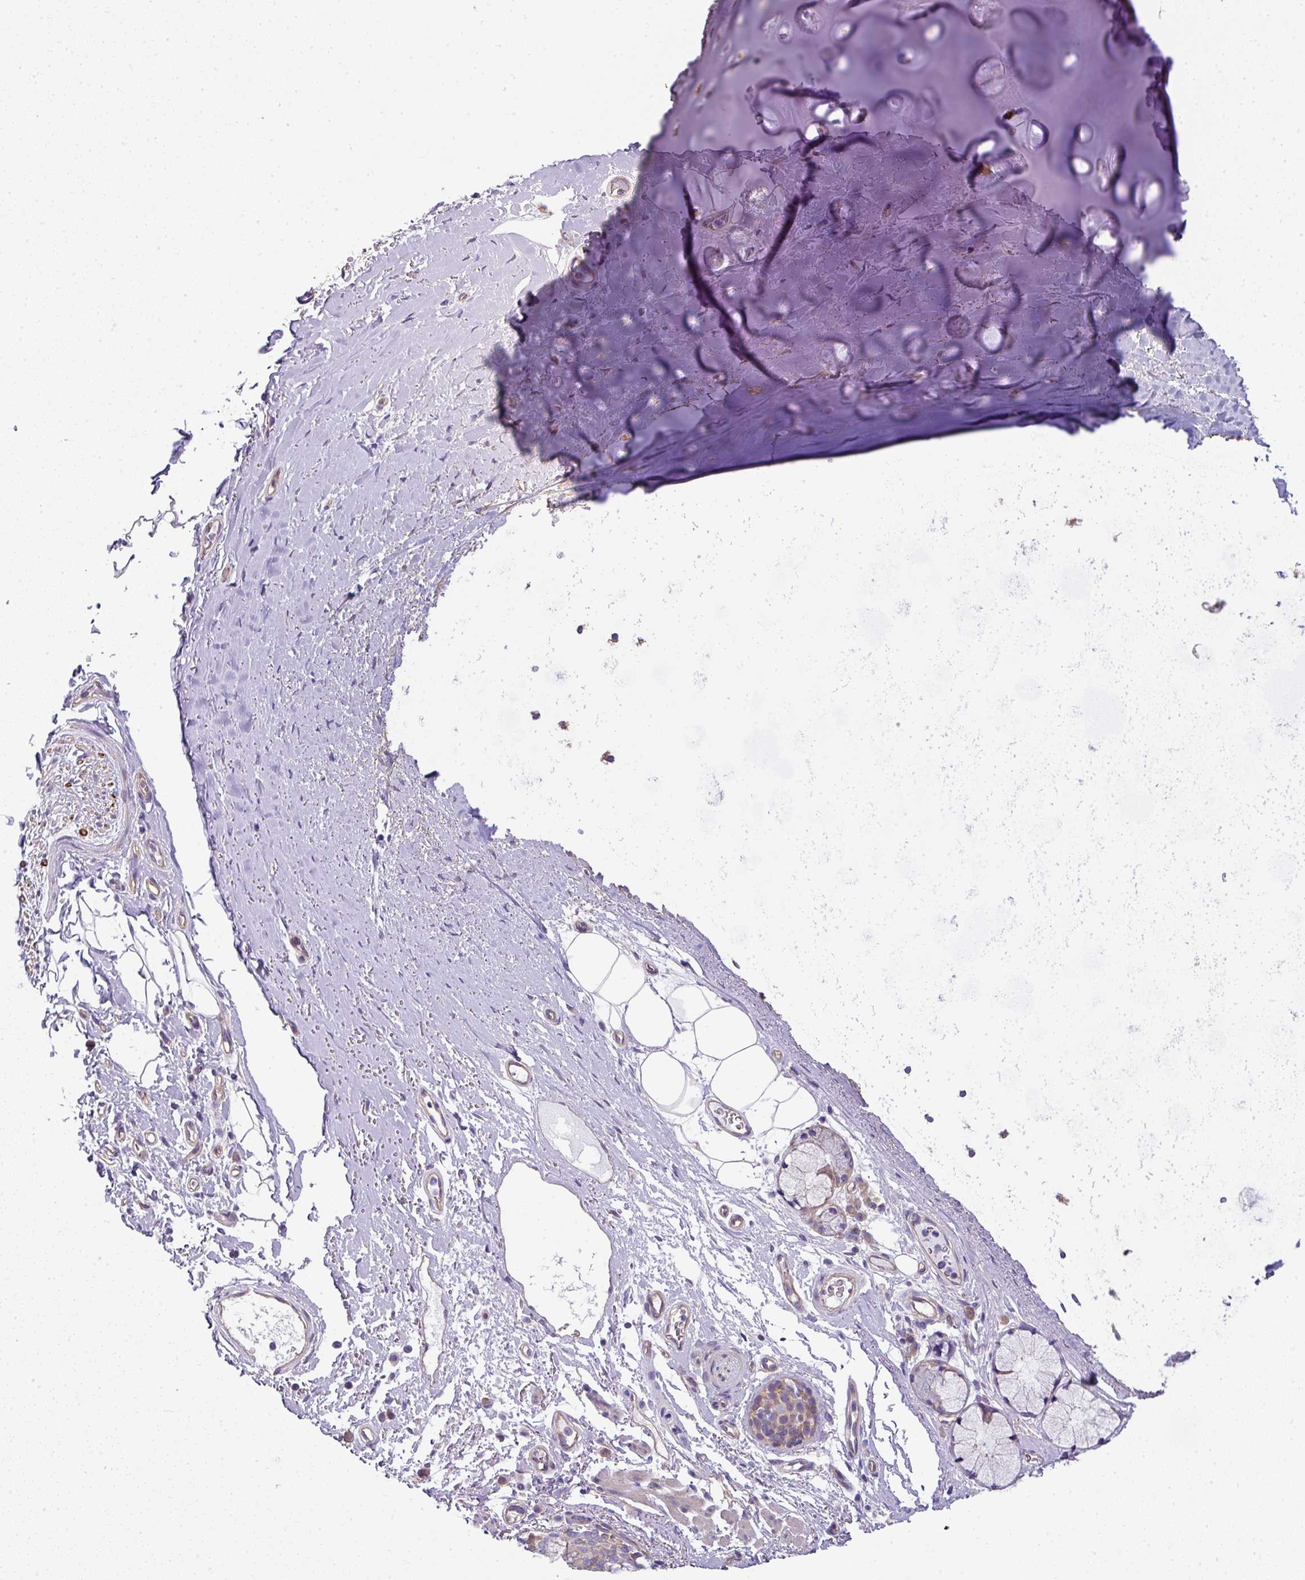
{"staining": {"intensity": "negative", "quantity": "none", "location": "none"}, "tissue": "adipose tissue", "cell_type": "Adipocytes", "image_type": "normal", "snomed": [{"axis": "morphology", "description": "Normal tissue, NOS"}, {"axis": "topography", "description": "Cartilage tissue"}, {"axis": "topography", "description": "Bronchus"}], "caption": "Normal adipose tissue was stained to show a protein in brown. There is no significant staining in adipocytes. Nuclei are stained in blue.", "gene": "PALS2", "patient": {"sex": "female", "age": 72}}